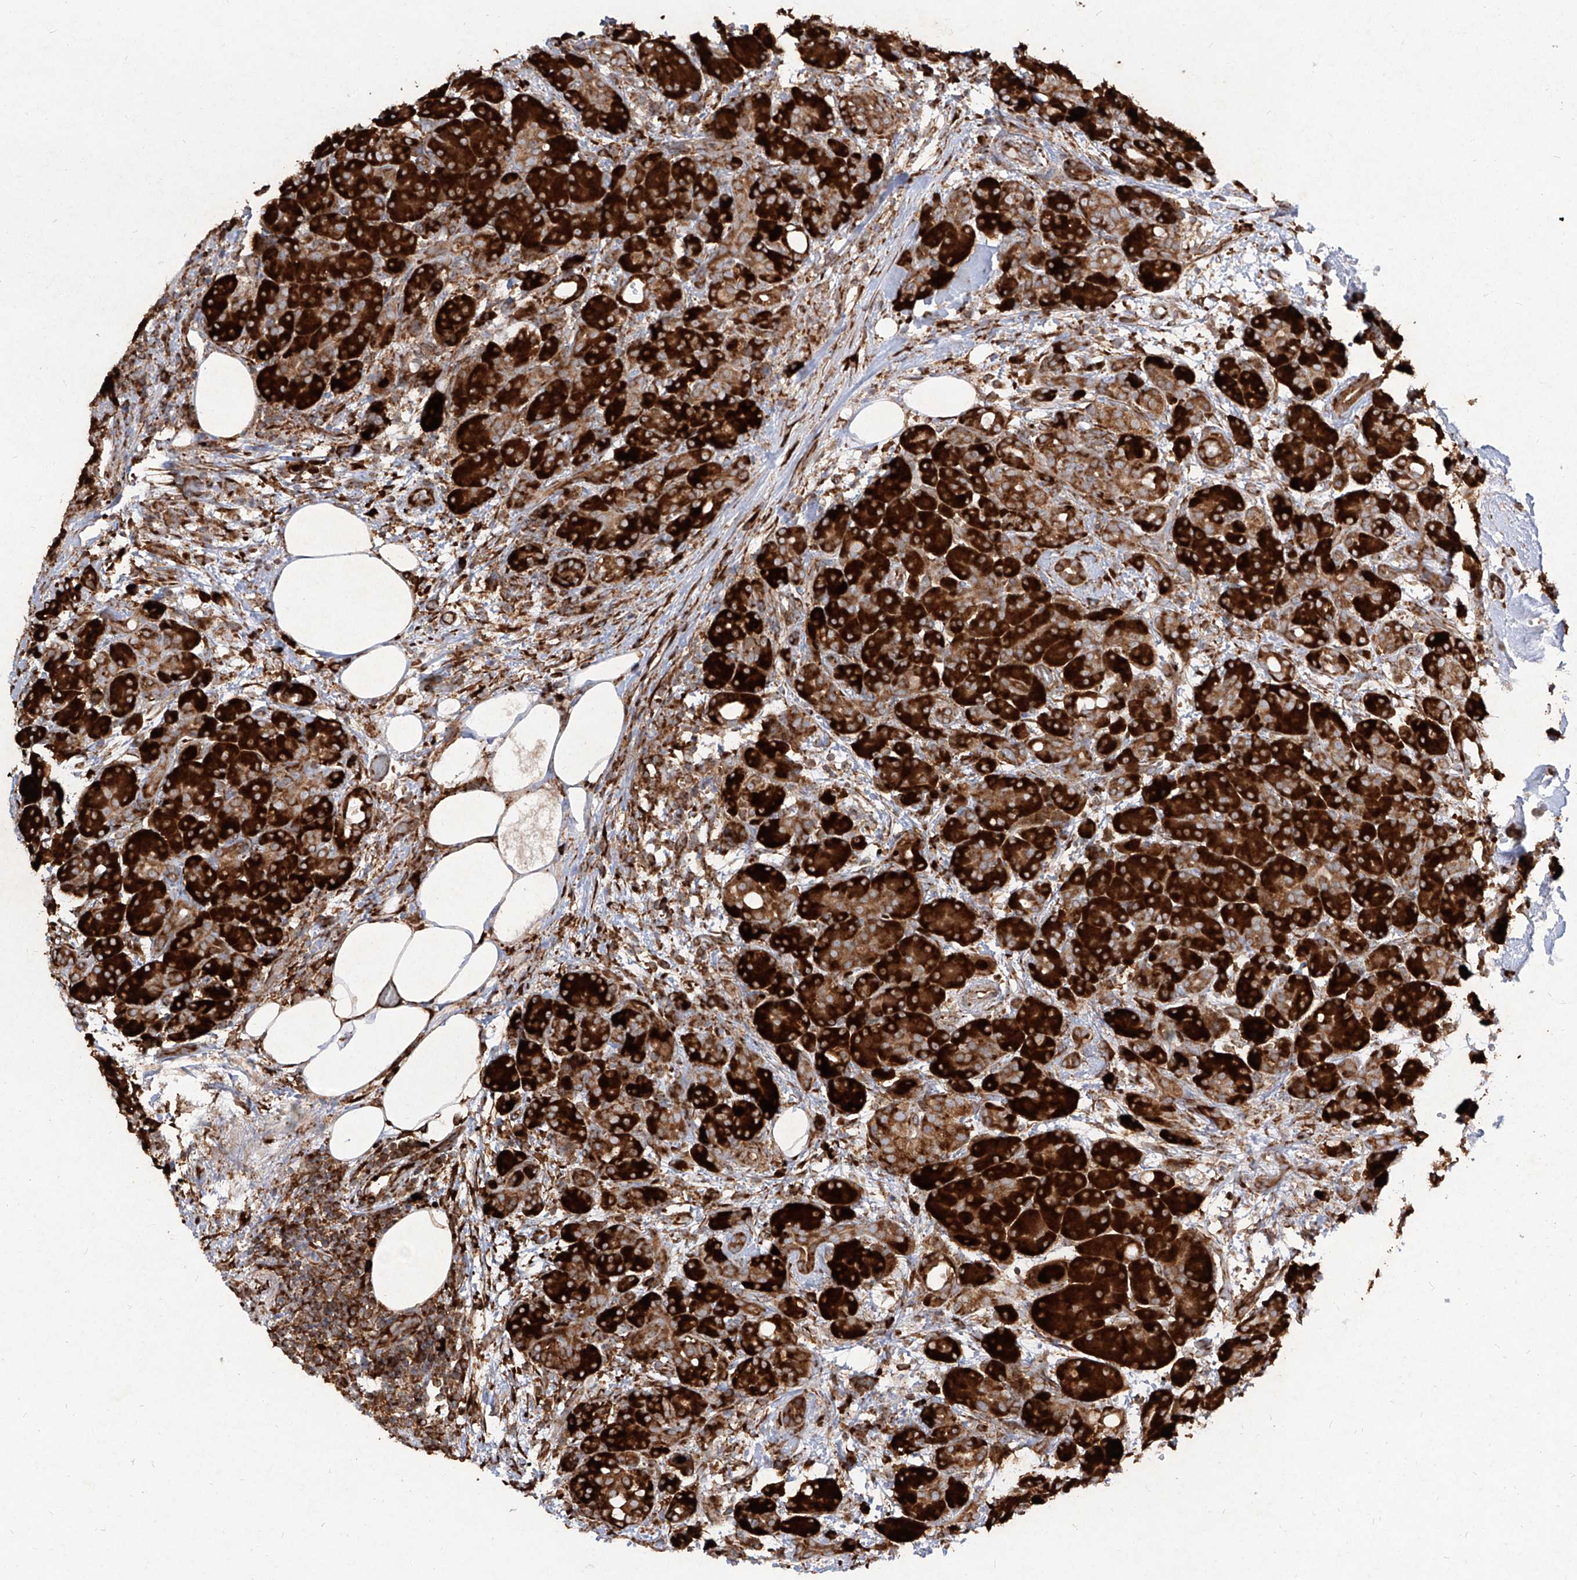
{"staining": {"intensity": "strong", "quantity": ">75%", "location": "cytoplasmic/membranous"}, "tissue": "pancreas", "cell_type": "Exocrine glandular cells", "image_type": "normal", "snomed": [{"axis": "morphology", "description": "Normal tissue, NOS"}, {"axis": "topography", "description": "Pancreas"}], "caption": "A brown stain highlights strong cytoplasmic/membranous staining of a protein in exocrine glandular cells of normal human pancreas.", "gene": "RPS25", "patient": {"sex": "male", "age": 63}}